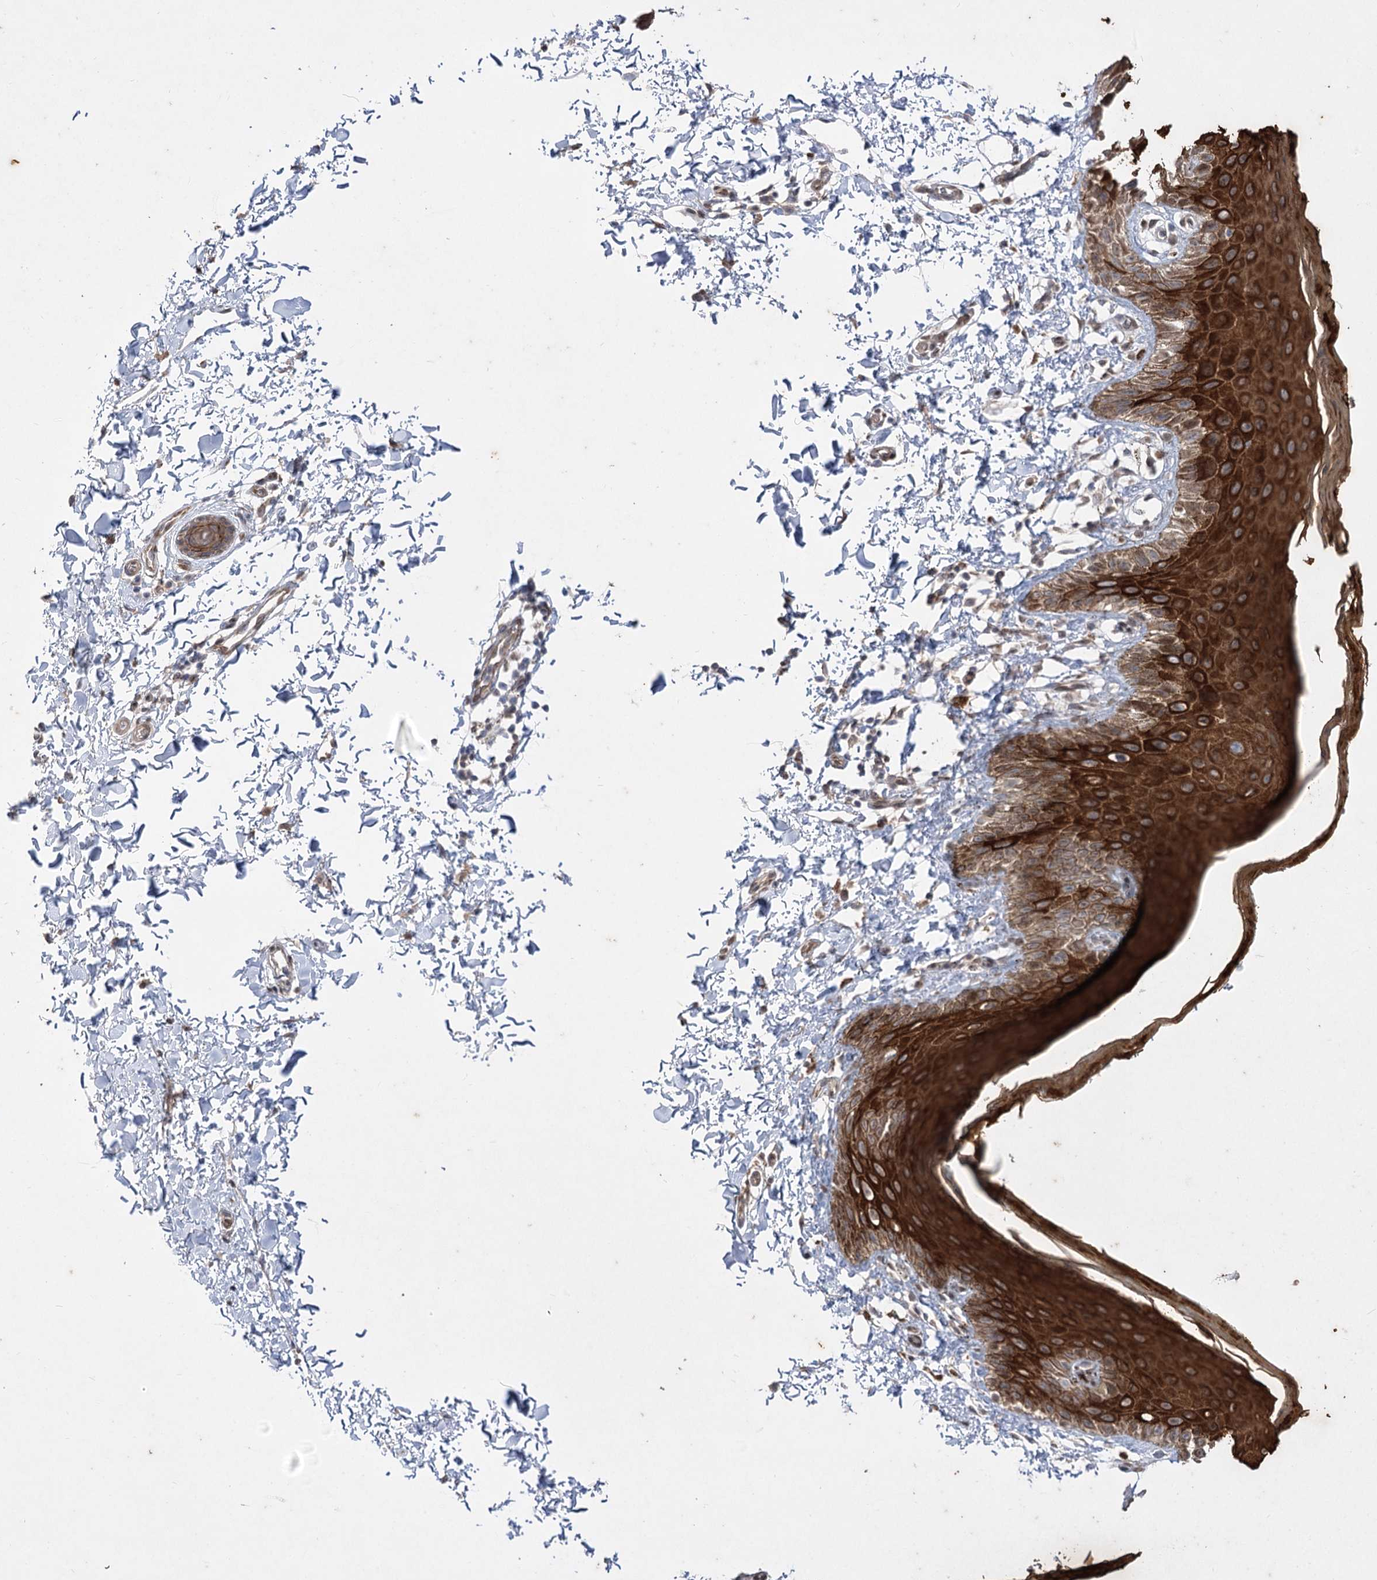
{"staining": {"intensity": "strong", "quantity": ">75%", "location": "cytoplasmic/membranous"}, "tissue": "skin", "cell_type": "Epidermal cells", "image_type": "normal", "snomed": [{"axis": "morphology", "description": "Normal tissue, NOS"}, {"axis": "topography", "description": "Anal"}], "caption": "IHC histopathology image of unremarkable skin stained for a protein (brown), which reveals high levels of strong cytoplasmic/membranous positivity in approximately >75% of epidermal cells.", "gene": "ZSCAN23", "patient": {"sex": "male", "age": 44}}